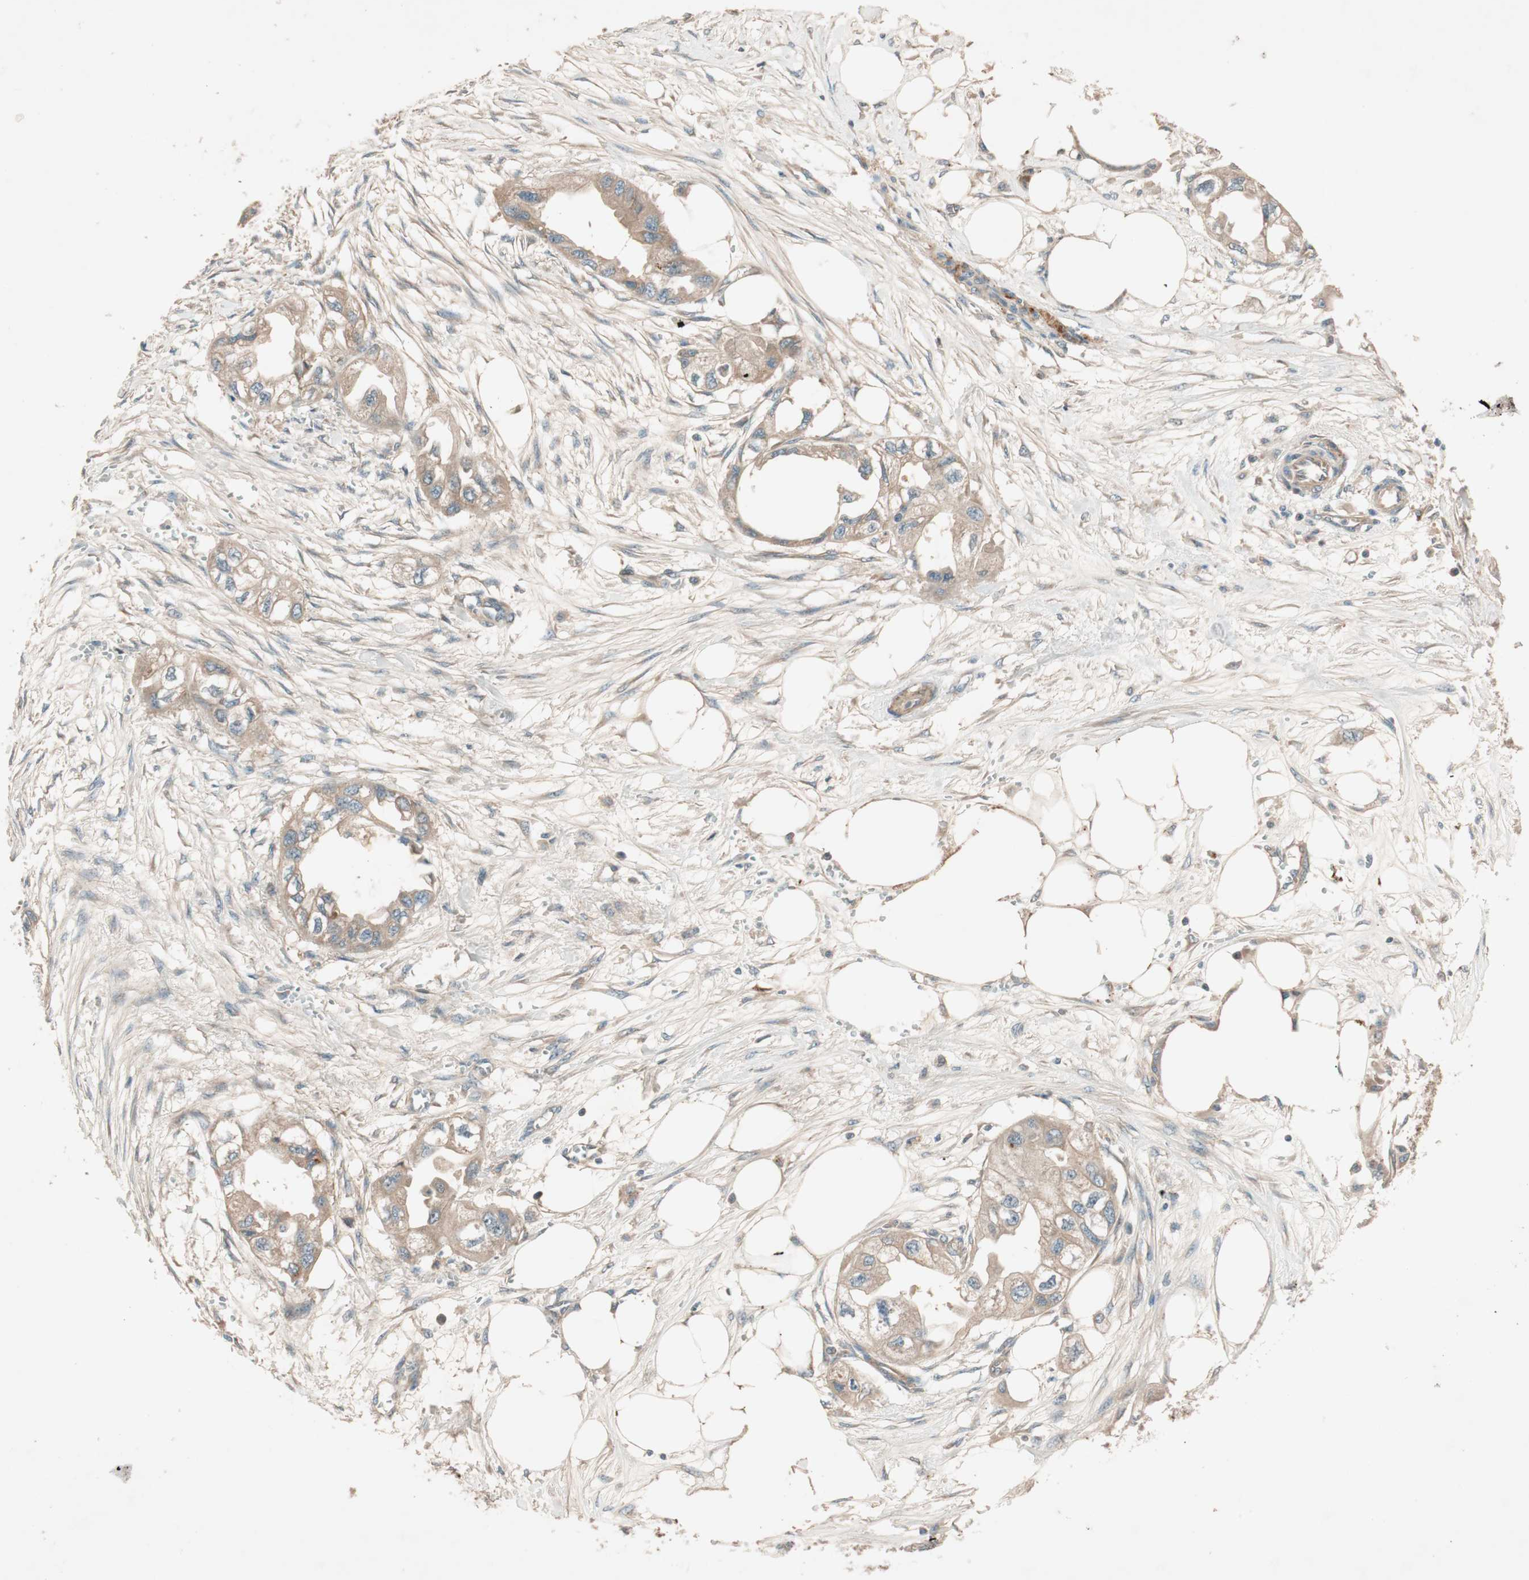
{"staining": {"intensity": "moderate", "quantity": "25%-75%", "location": "cytoplasmic/membranous"}, "tissue": "endometrial cancer", "cell_type": "Tumor cells", "image_type": "cancer", "snomed": [{"axis": "morphology", "description": "Adenocarcinoma, NOS"}, {"axis": "topography", "description": "Endometrium"}], "caption": "DAB immunohistochemical staining of human endometrial adenocarcinoma shows moderate cytoplasmic/membranous protein positivity in about 25%-75% of tumor cells.", "gene": "EPHA6", "patient": {"sex": "female", "age": 67}}